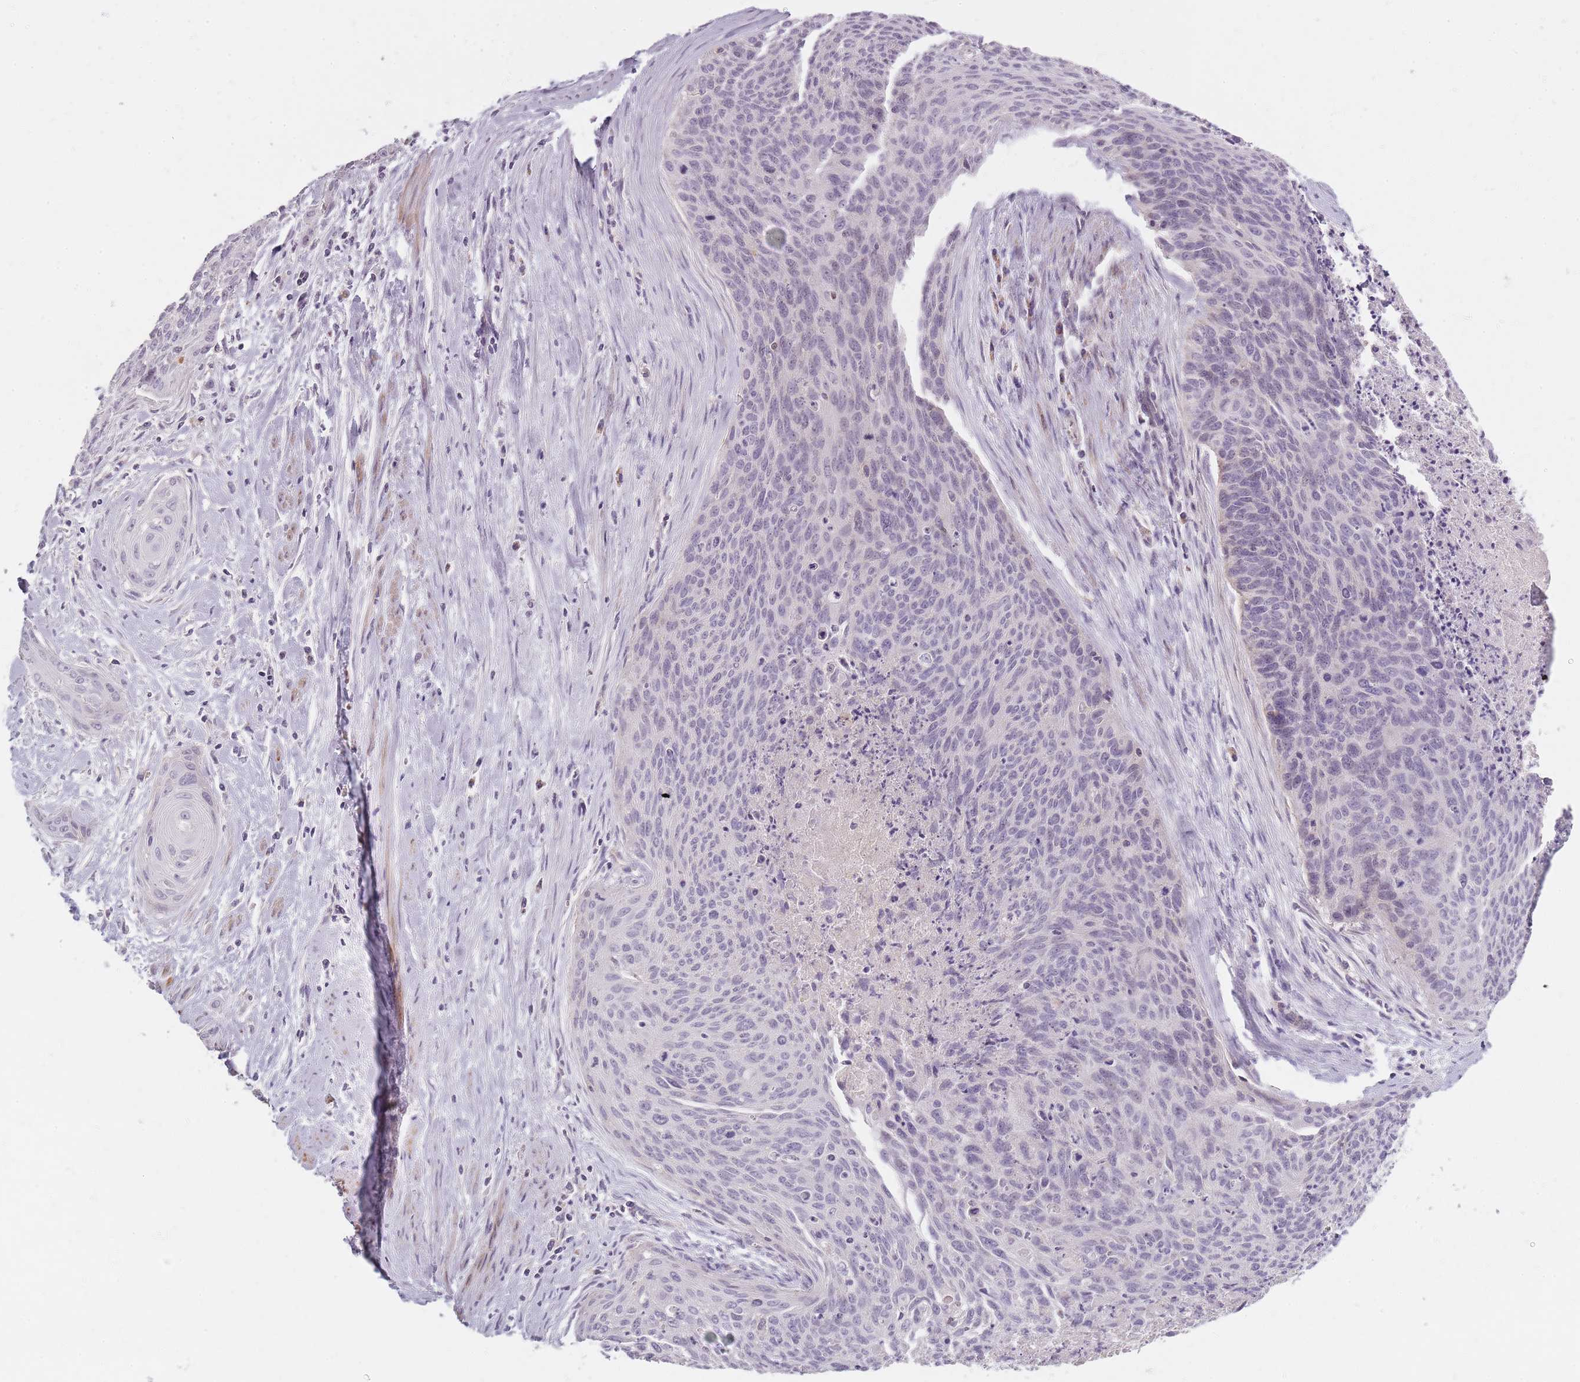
{"staining": {"intensity": "negative", "quantity": "none", "location": "none"}, "tissue": "cervical cancer", "cell_type": "Tumor cells", "image_type": "cancer", "snomed": [{"axis": "morphology", "description": "Squamous cell carcinoma, NOS"}, {"axis": "topography", "description": "Cervix"}], "caption": "Immunohistochemical staining of squamous cell carcinoma (cervical) shows no significant staining in tumor cells. Nuclei are stained in blue.", "gene": "SYNGR3", "patient": {"sex": "female", "age": 55}}